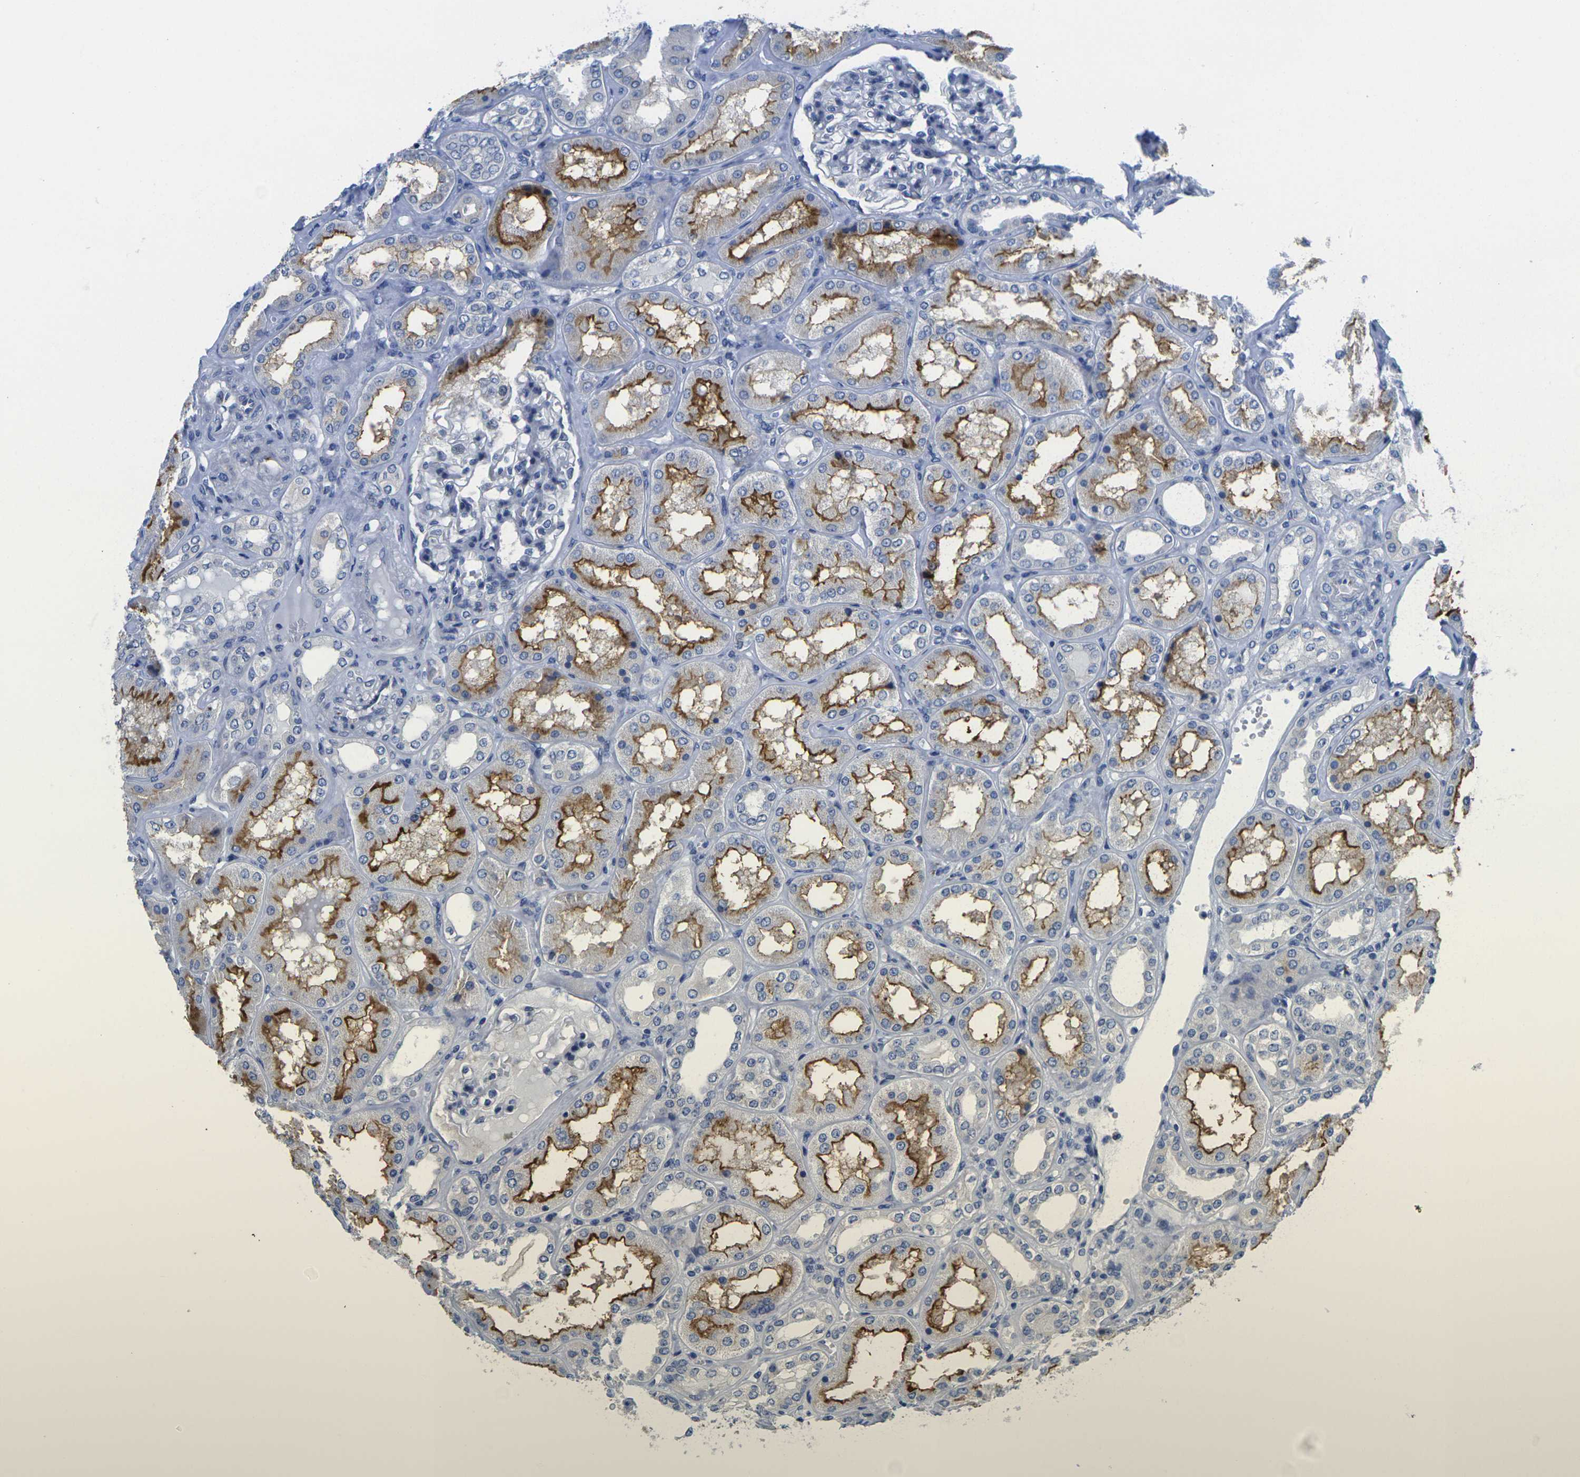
{"staining": {"intensity": "negative", "quantity": "none", "location": "none"}, "tissue": "kidney", "cell_type": "Cells in glomeruli", "image_type": "normal", "snomed": [{"axis": "morphology", "description": "Normal tissue, NOS"}, {"axis": "topography", "description": "Kidney"}], "caption": "IHC of unremarkable kidney displays no positivity in cells in glomeruli. Nuclei are stained in blue.", "gene": "CRK", "patient": {"sex": "female", "age": 56}}